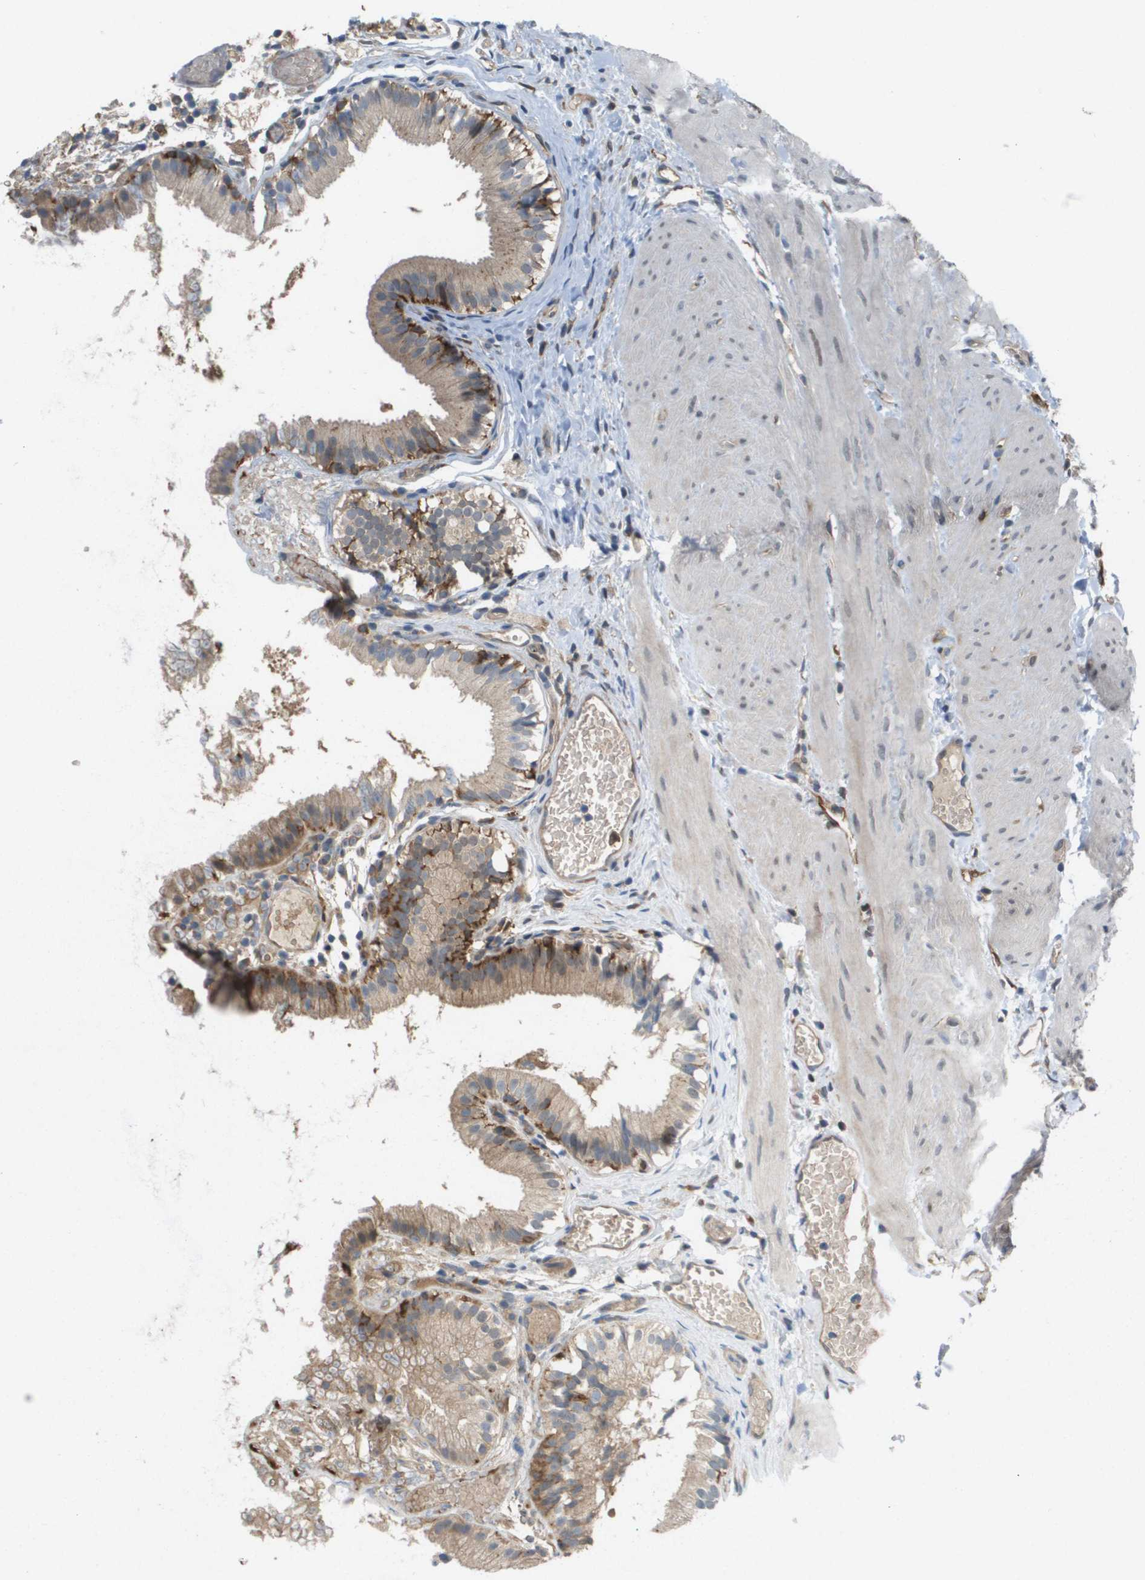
{"staining": {"intensity": "moderate", "quantity": ">75%", "location": "cytoplasmic/membranous"}, "tissue": "gallbladder", "cell_type": "Glandular cells", "image_type": "normal", "snomed": [{"axis": "morphology", "description": "Normal tissue, NOS"}, {"axis": "topography", "description": "Gallbladder"}], "caption": "Immunohistochemical staining of normal gallbladder demonstrates medium levels of moderate cytoplasmic/membranous positivity in approximately >75% of glandular cells.", "gene": "PALD1", "patient": {"sex": "female", "age": 26}}